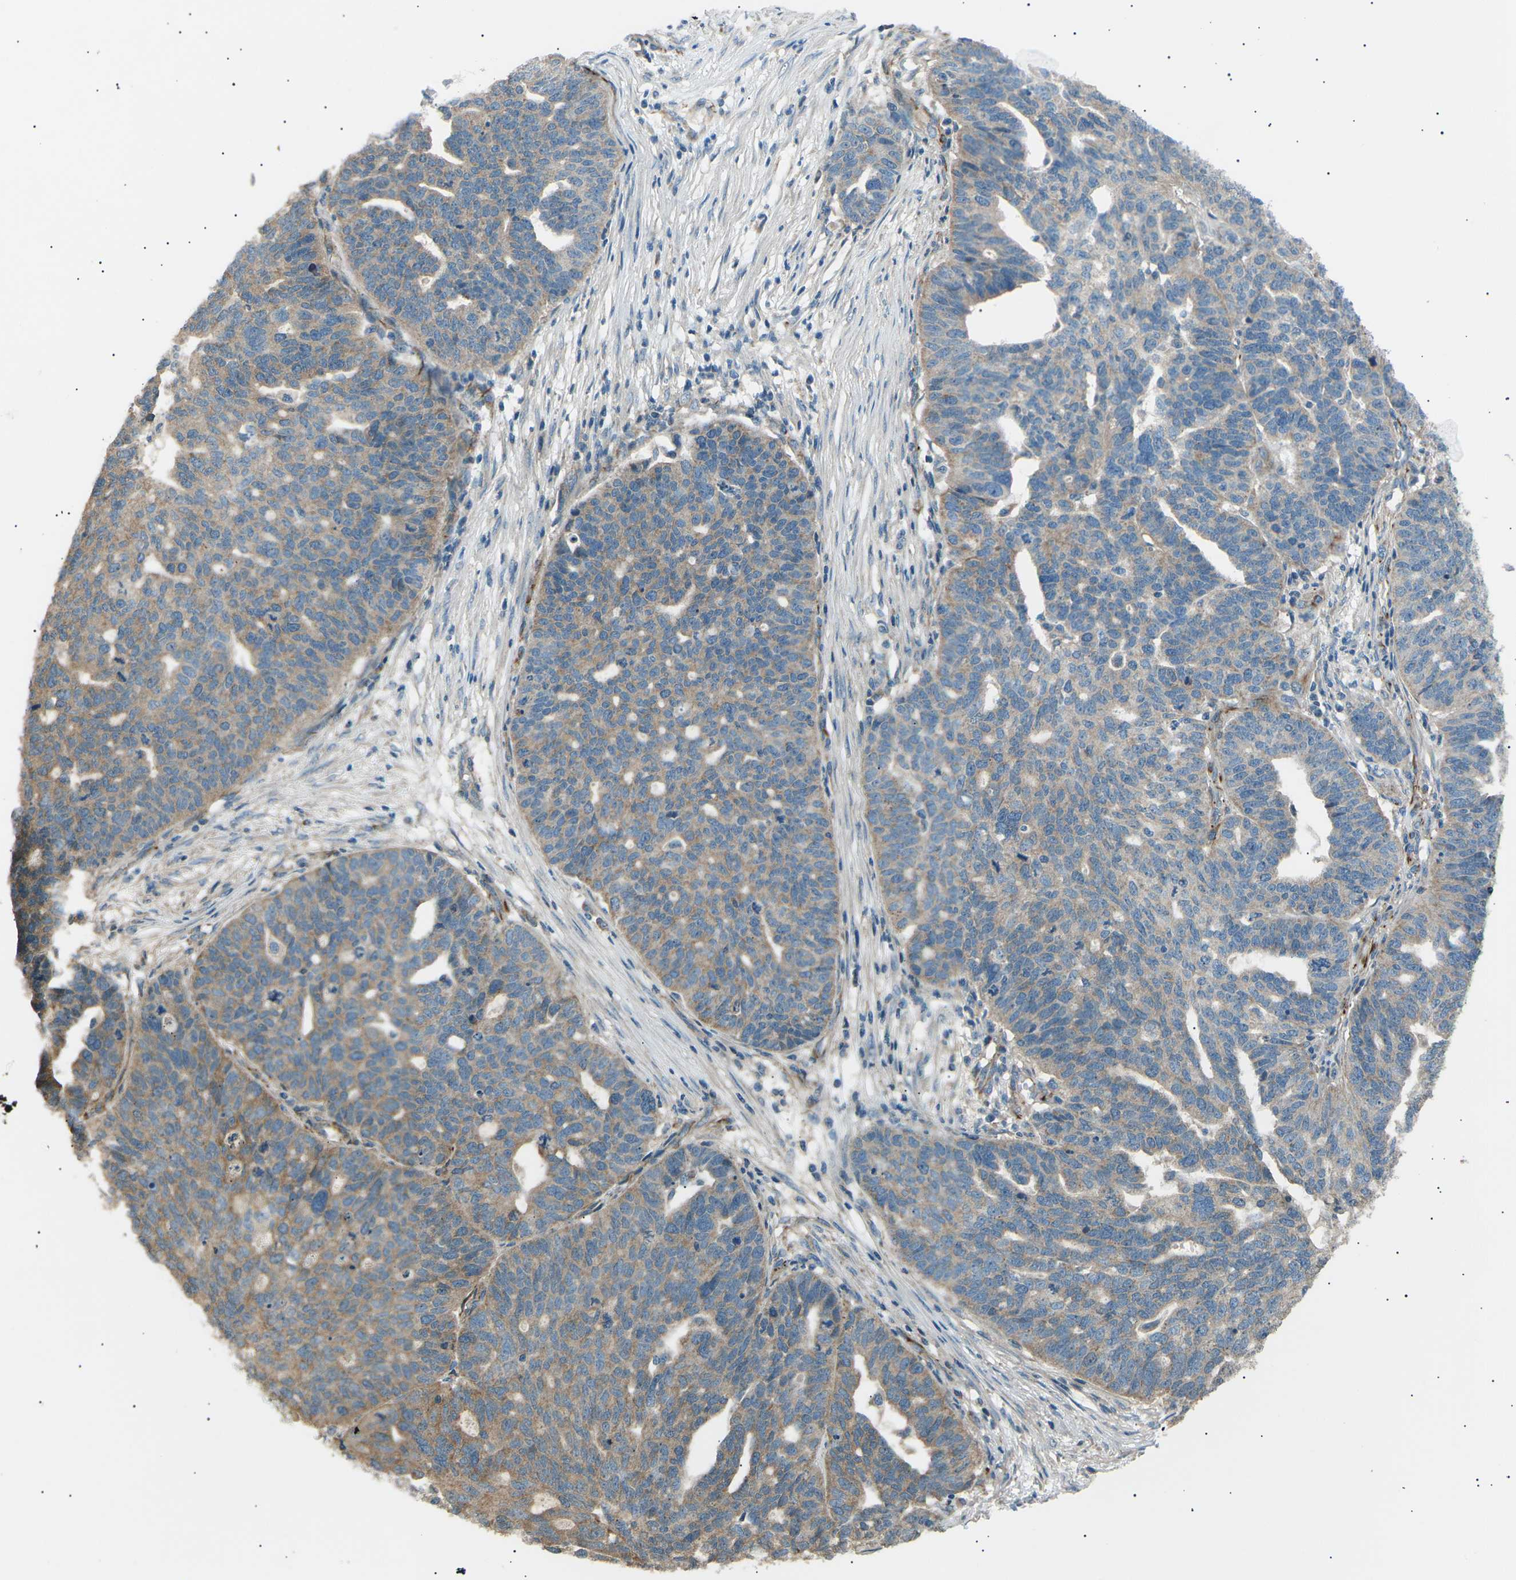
{"staining": {"intensity": "weak", "quantity": ">75%", "location": "cytoplasmic/membranous"}, "tissue": "ovarian cancer", "cell_type": "Tumor cells", "image_type": "cancer", "snomed": [{"axis": "morphology", "description": "Cystadenocarcinoma, serous, NOS"}, {"axis": "topography", "description": "Ovary"}], "caption": "Human ovarian serous cystadenocarcinoma stained for a protein (brown) reveals weak cytoplasmic/membranous positive staining in approximately >75% of tumor cells.", "gene": "SLK", "patient": {"sex": "female", "age": 59}}